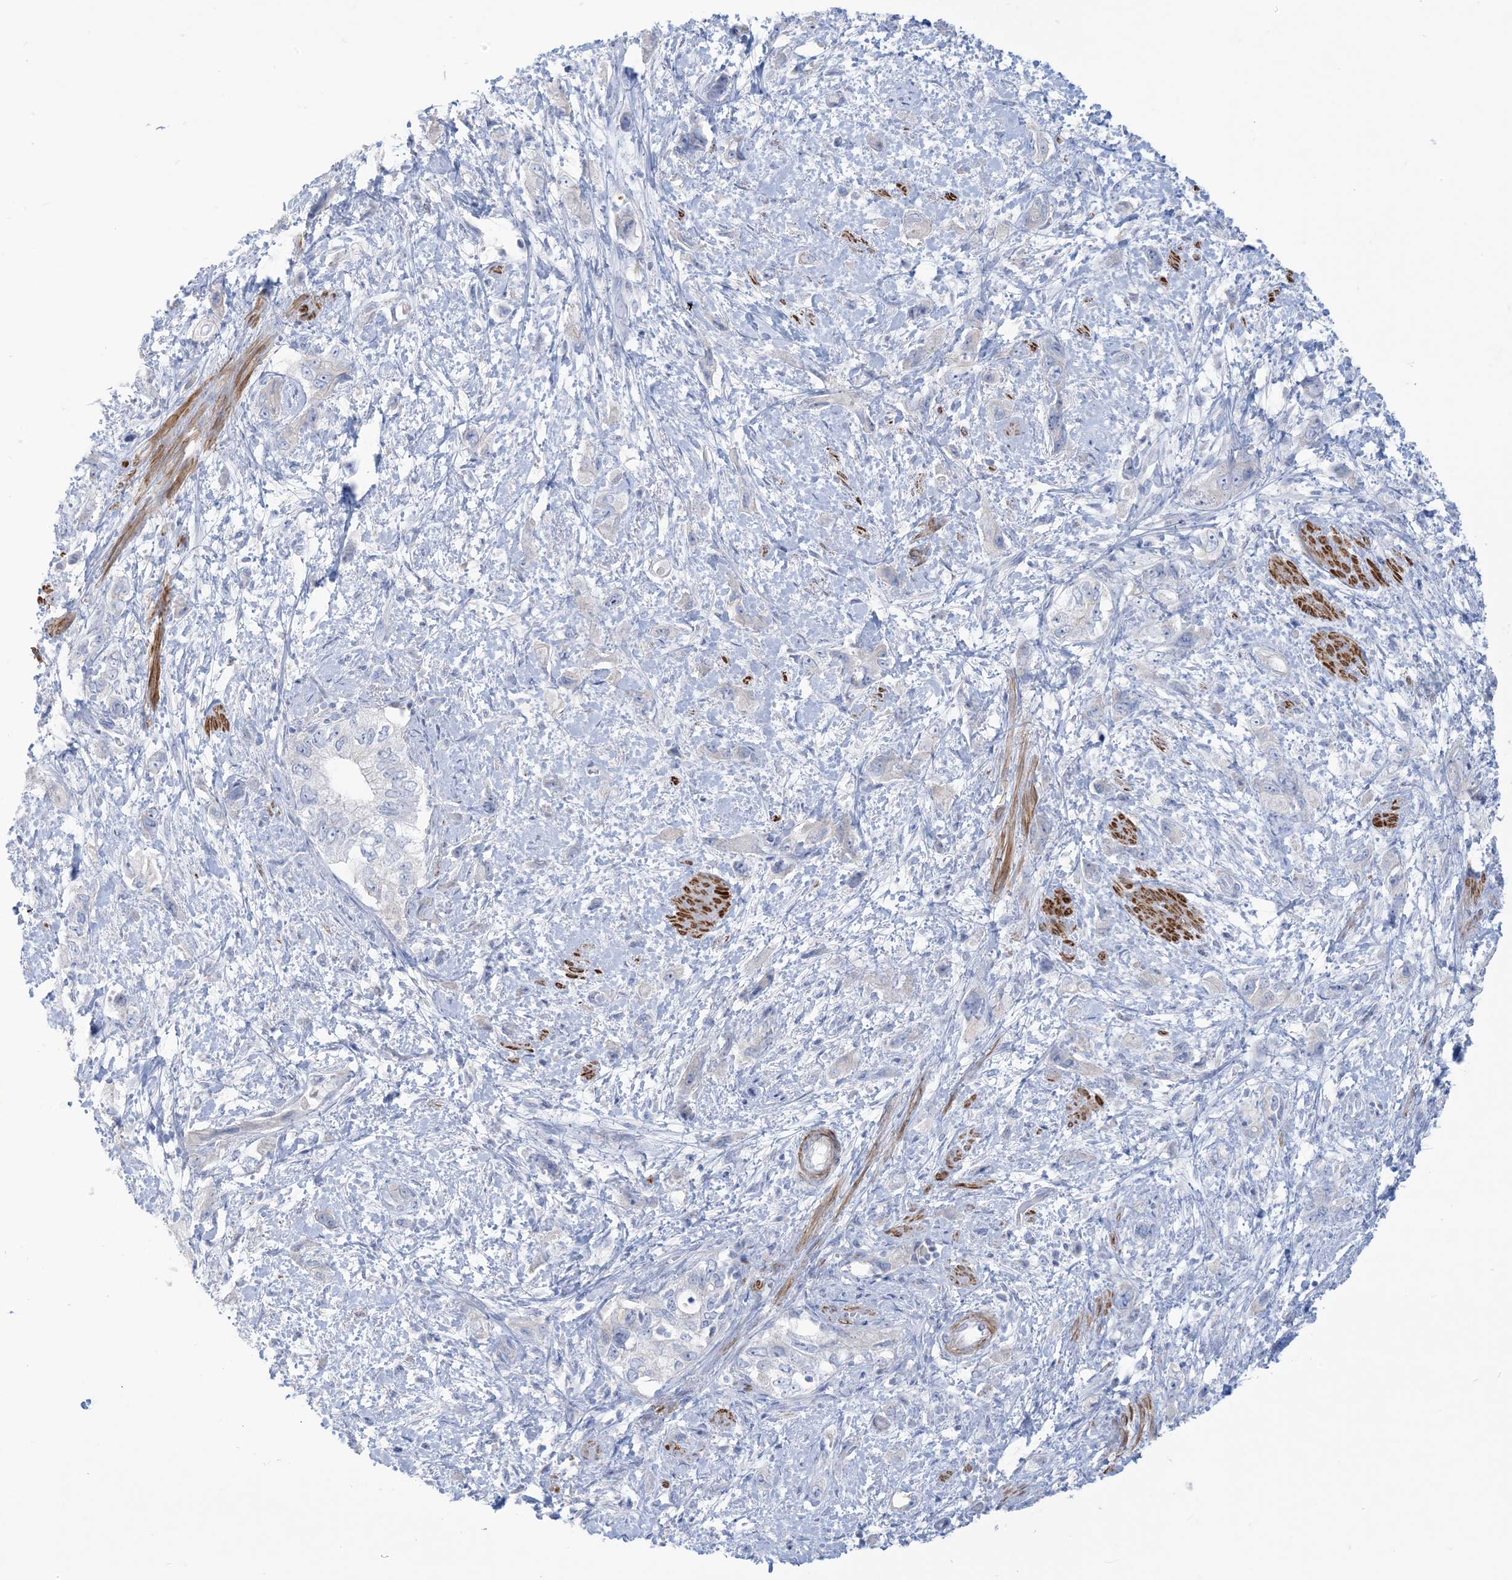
{"staining": {"intensity": "negative", "quantity": "none", "location": "none"}, "tissue": "pancreatic cancer", "cell_type": "Tumor cells", "image_type": "cancer", "snomed": [{"axis": "morphology", "description": "Adenocarcinoma, NOS"}, {"axis": "topography", "description": "Pancreas"}], "caption": "DAB immunohistochemical staining of pancreatic adenocarcinoma exhibits no significant positivity in tumor cells.", "gene": "MARS2", "patient": {"sex": "female", "age": 73}}